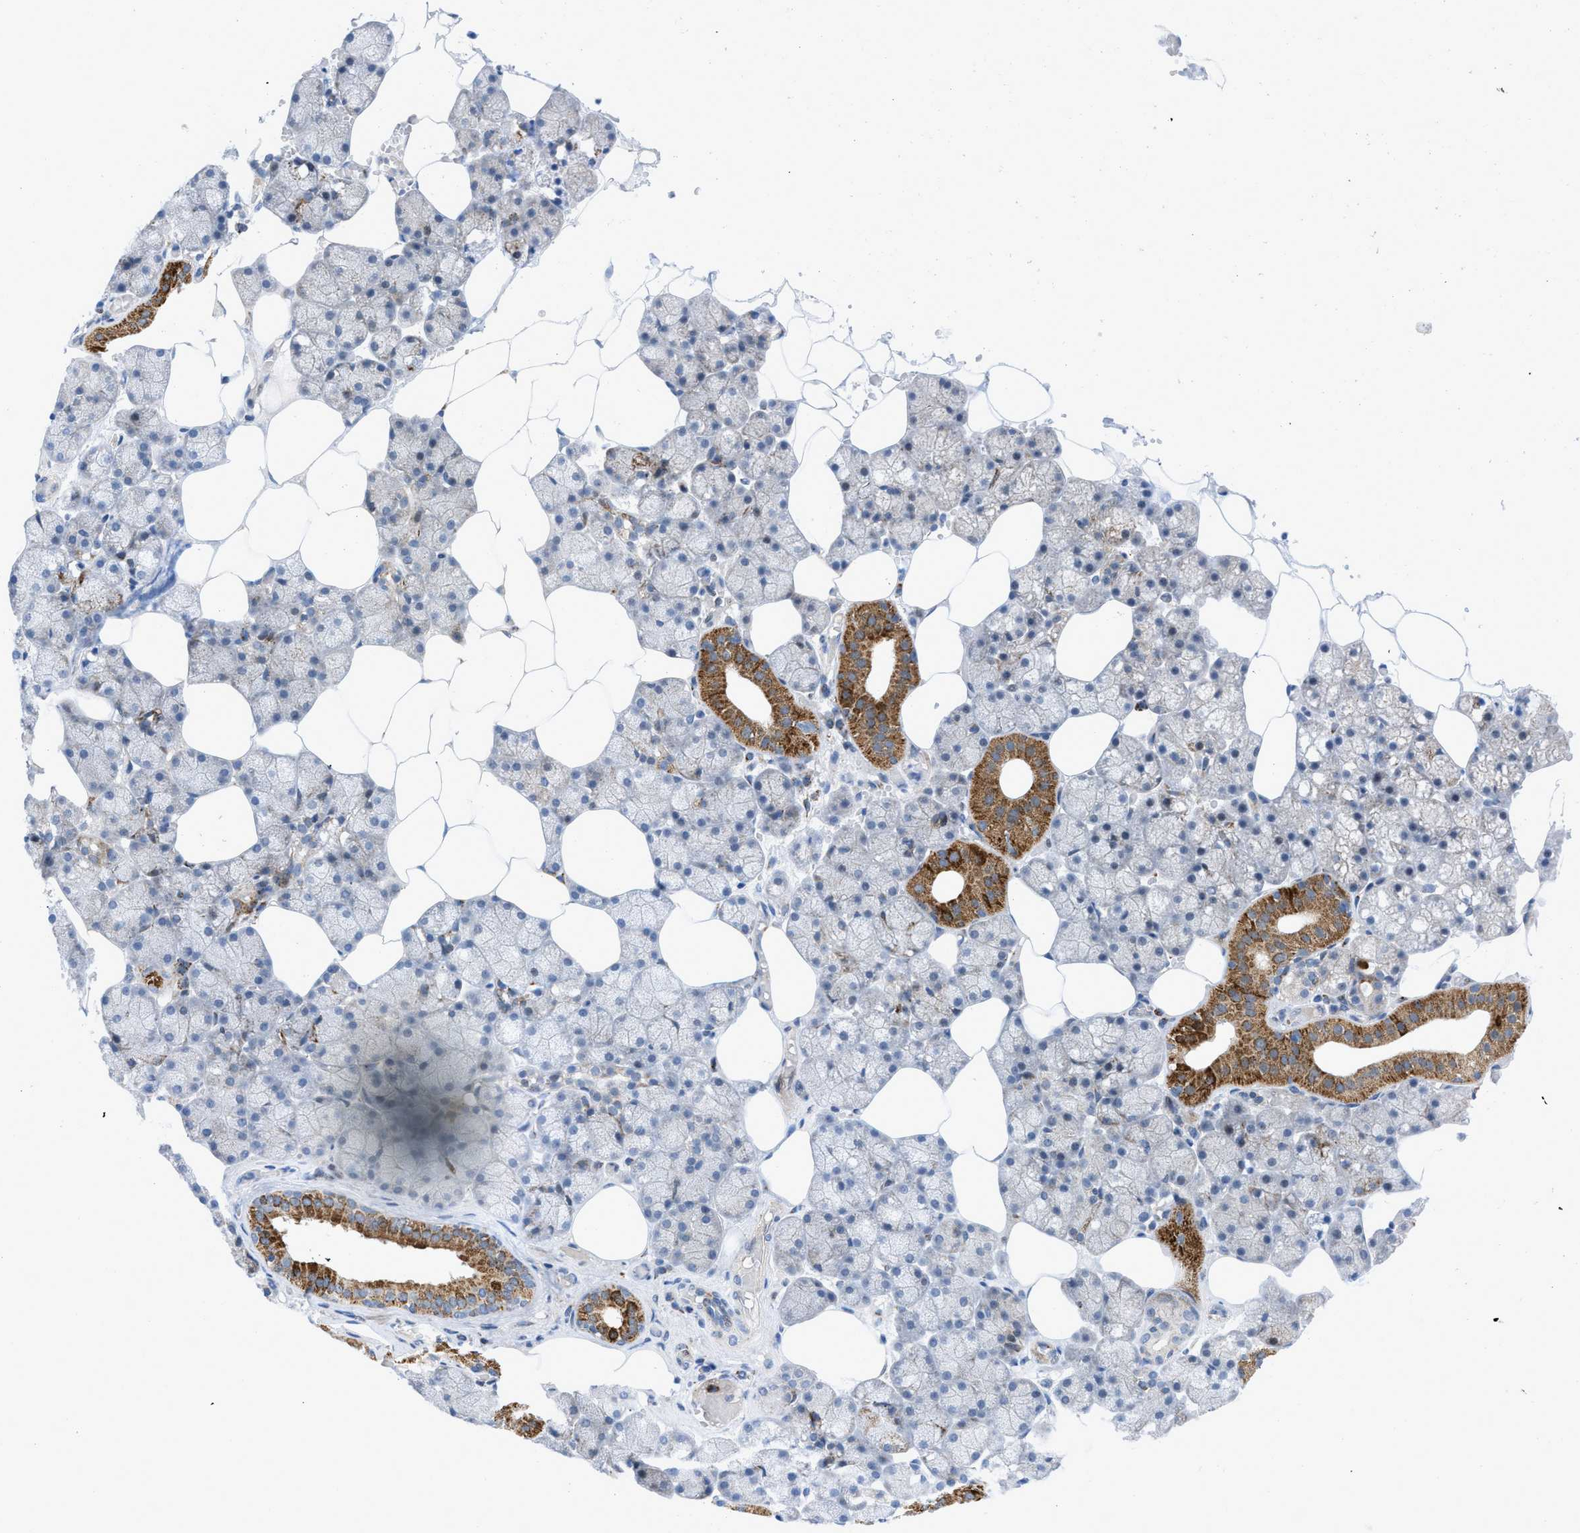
{"staining": {"intensity": "strong", "quantity": "<25%", "location": "cytoplasmic/membranous"}, "tissue": "salivary gland", "cell_type": "Glandular cells", "image_type": "normal", "snomed": [{"axis": "morphology", "description": "Normal tissue, NOS"}, {"axis": "topography", "description": "Salivary gland"}], "caption": "Human salivary gland stained with a brown dye shows strong cytoplasmic/membranous positive expression in about <25% of glandular cells.", "gene": "RBBP9", "patient": {"sex": "male", "age": 62}}